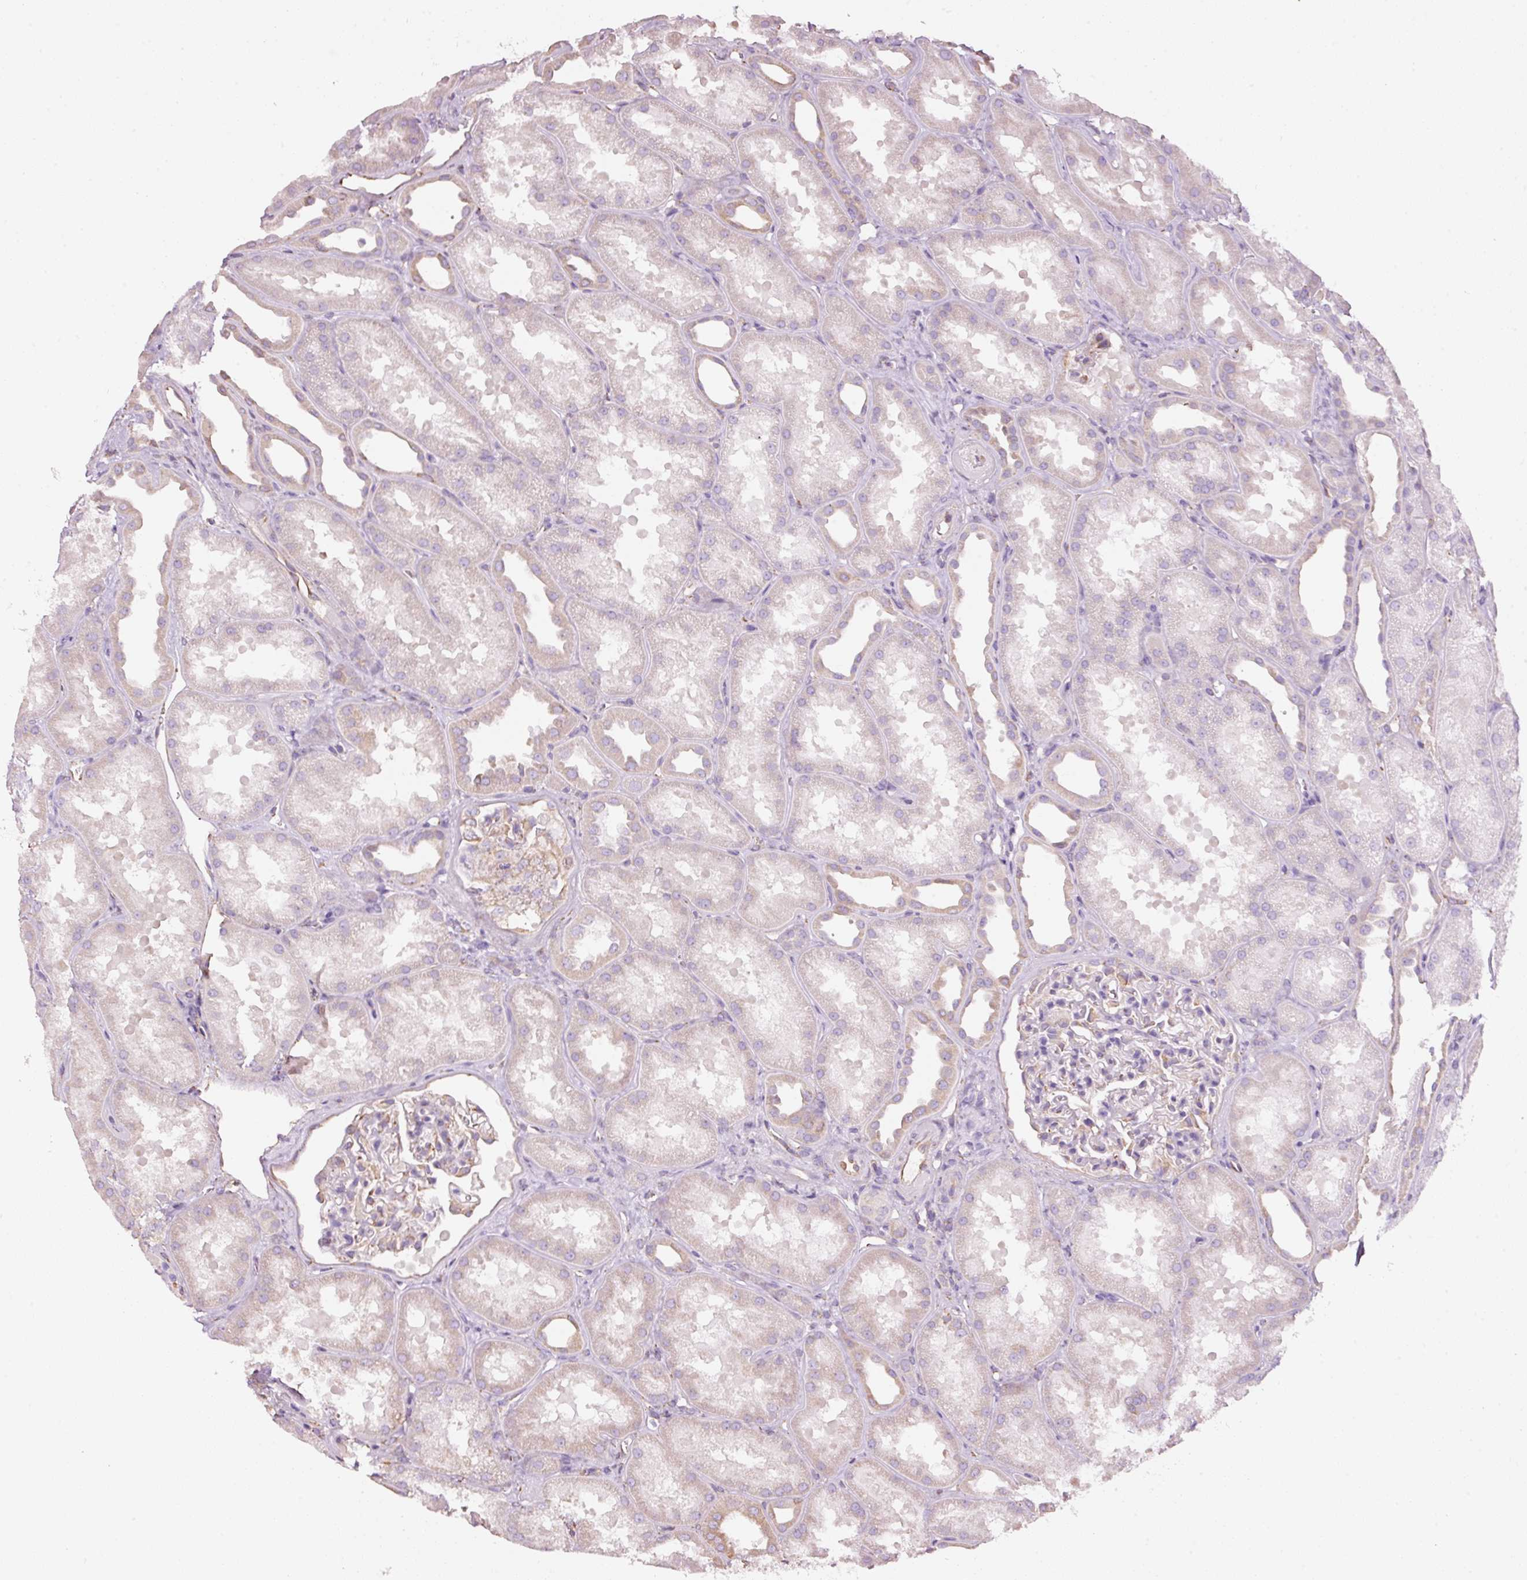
{"staining": {"intensity": "moderate", "quantity": "<25%", "location": "cytoplasmic/membranous"}, "tissue": "kidney", "cell_type": "Cells in glomeruli", "image_type": "normal", "snomed": [{"axis": "morphology", "description": "Normal tissue, NOS"}, {"axis": "topography", "description": "Kidney"}], "caption": "Immunohistochemical staining of normal kidney shows low levels of moderate cytoplasmic/membranous staining in approximately <25% of cells in glomeruli.", "gene": "GCG", "patient": {"sex": "male", "age": 61}}